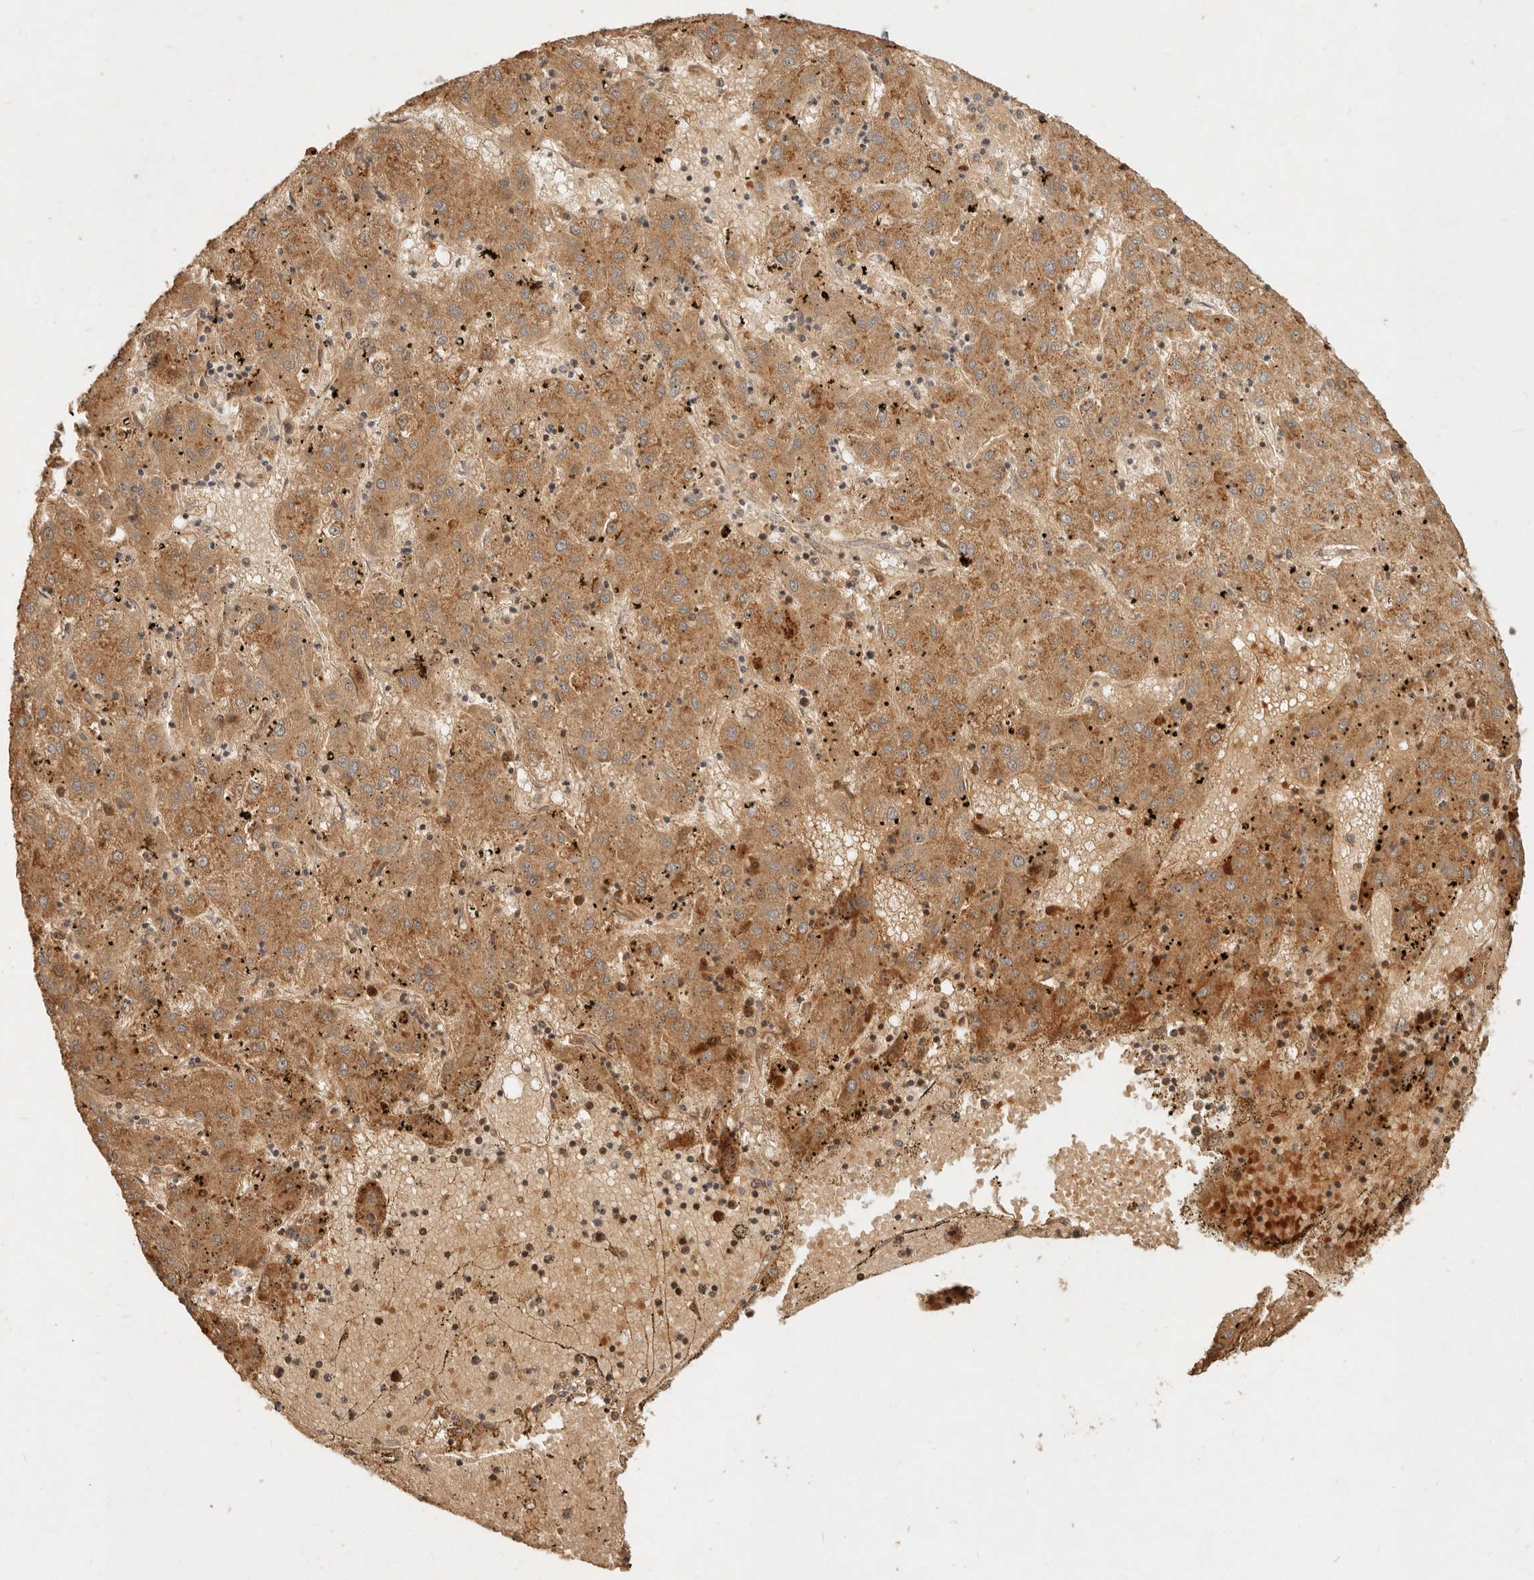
{"staining": {"intensity": "moderate", "quantity": ">75%", "location": "cytoplasmic/membranous"}, "tissue": "liver cancer", "cell_type": "Tumor cells", "image_type": "cancer", "snomed": [{"axis": "morphology", "description": "Carcinoma, Hepatocellular, NOS"}, {"axis": "topography", "description": "Liver"}], "caption": "This is a histology image of IHC staining of liver hepatocellular carcinoma, which shows moderate positivity in the cytoplasmic/membranous of tumor cells.", "gene": "FREM2", "patient": {"sex": "male", "age": 72}}